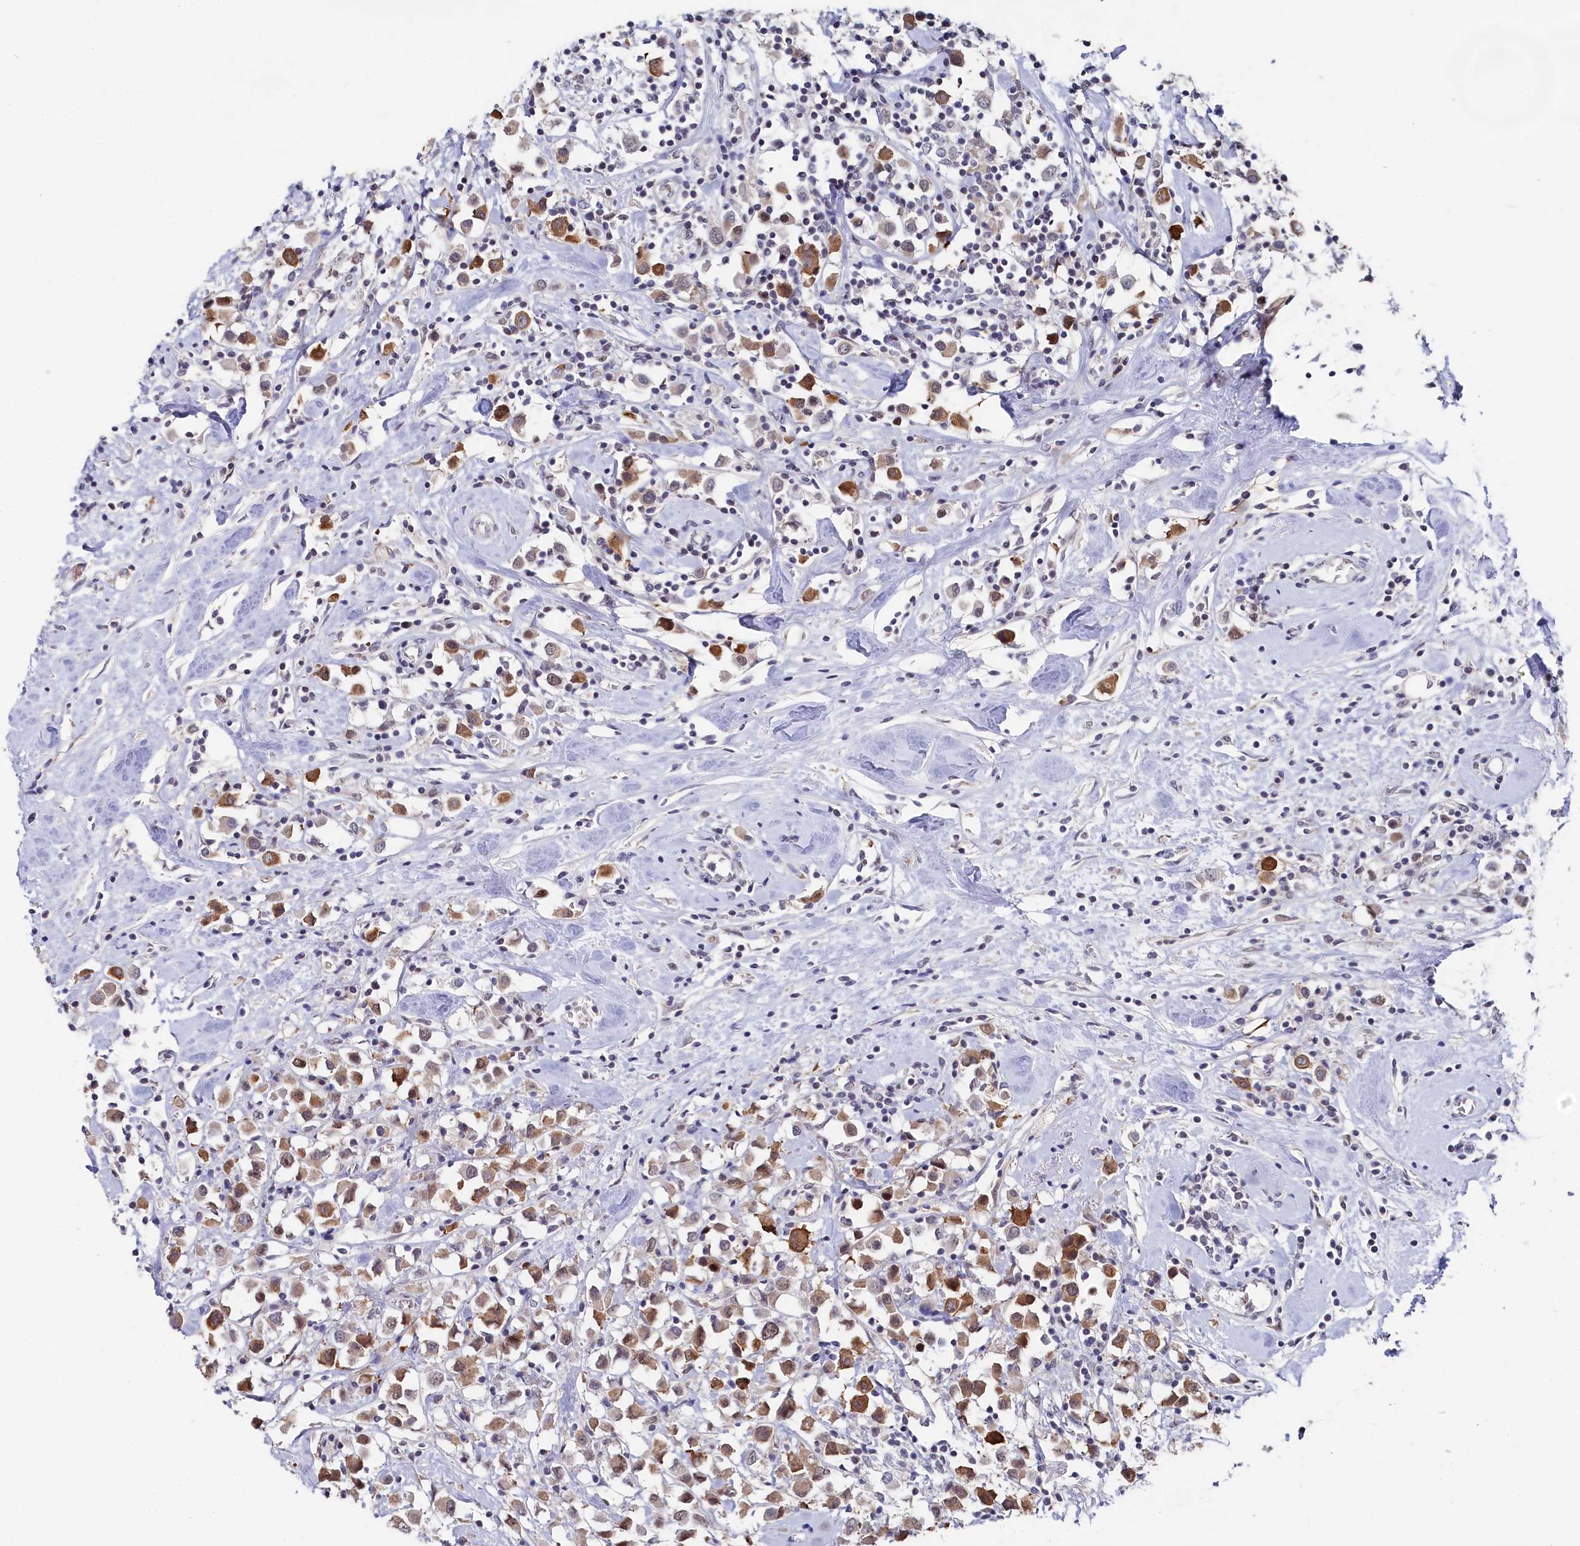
{"staining": {"intensity": "moderate", "quantity": ">75%", "location": "cytoplasmic/membranous,nuclear"}, "tissue": "breast cancer", "cell_type": "Tumor cells", "image_type": "cancer", "snomed": [{"axis": "morphology", "description": "Duct carcinoma"}, {"axis": "topography", "description": "Breast"}], "caption": "Immunohistochemical staining of human breast cancer demonstrates medium levels of moderate cytoplasmic/membranous and nuclear staining in approximately >75% of tumor cells.", "gene": "TIGD4", "patient": {"sex": "female", "age": 61}}